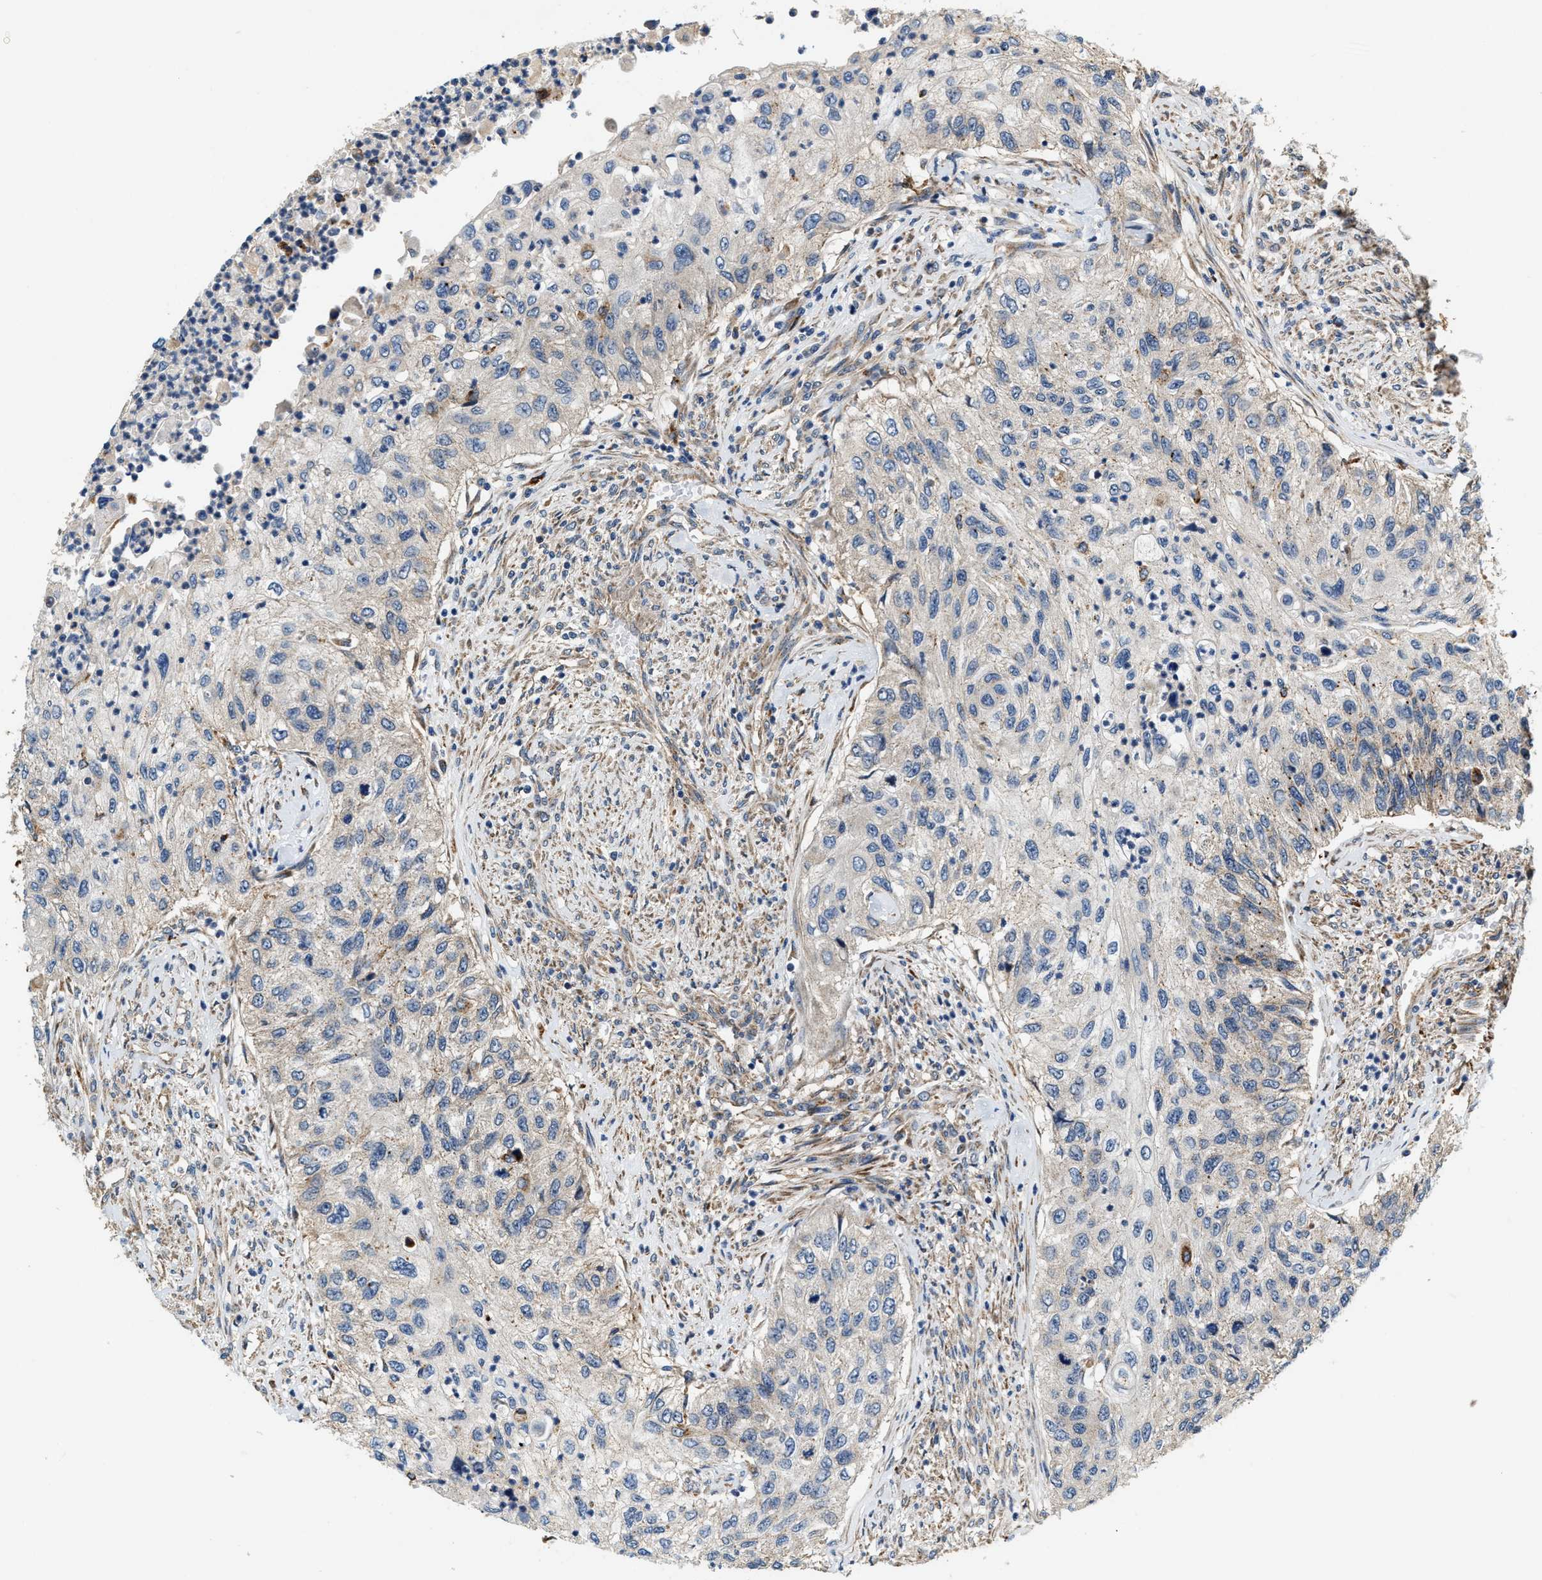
{"staining": {"intensity": "negative", "quantity": "none", "location": "none"}, "tissue": "urothelial cancer", "cell_type": "Tumor cells", "image_type": "cancer", "snomed": [{"axis": "morphology", "description": "Urothelial carcinoma, High grade"}, {"axis": "topography", "description": "Urinary bladder"}], "caption": "A histopathology image of human urothelial cancer is negative for staining in tumor cells.", "gene": "DUSP10", "patient": {"sex": "female", "age": 60}}